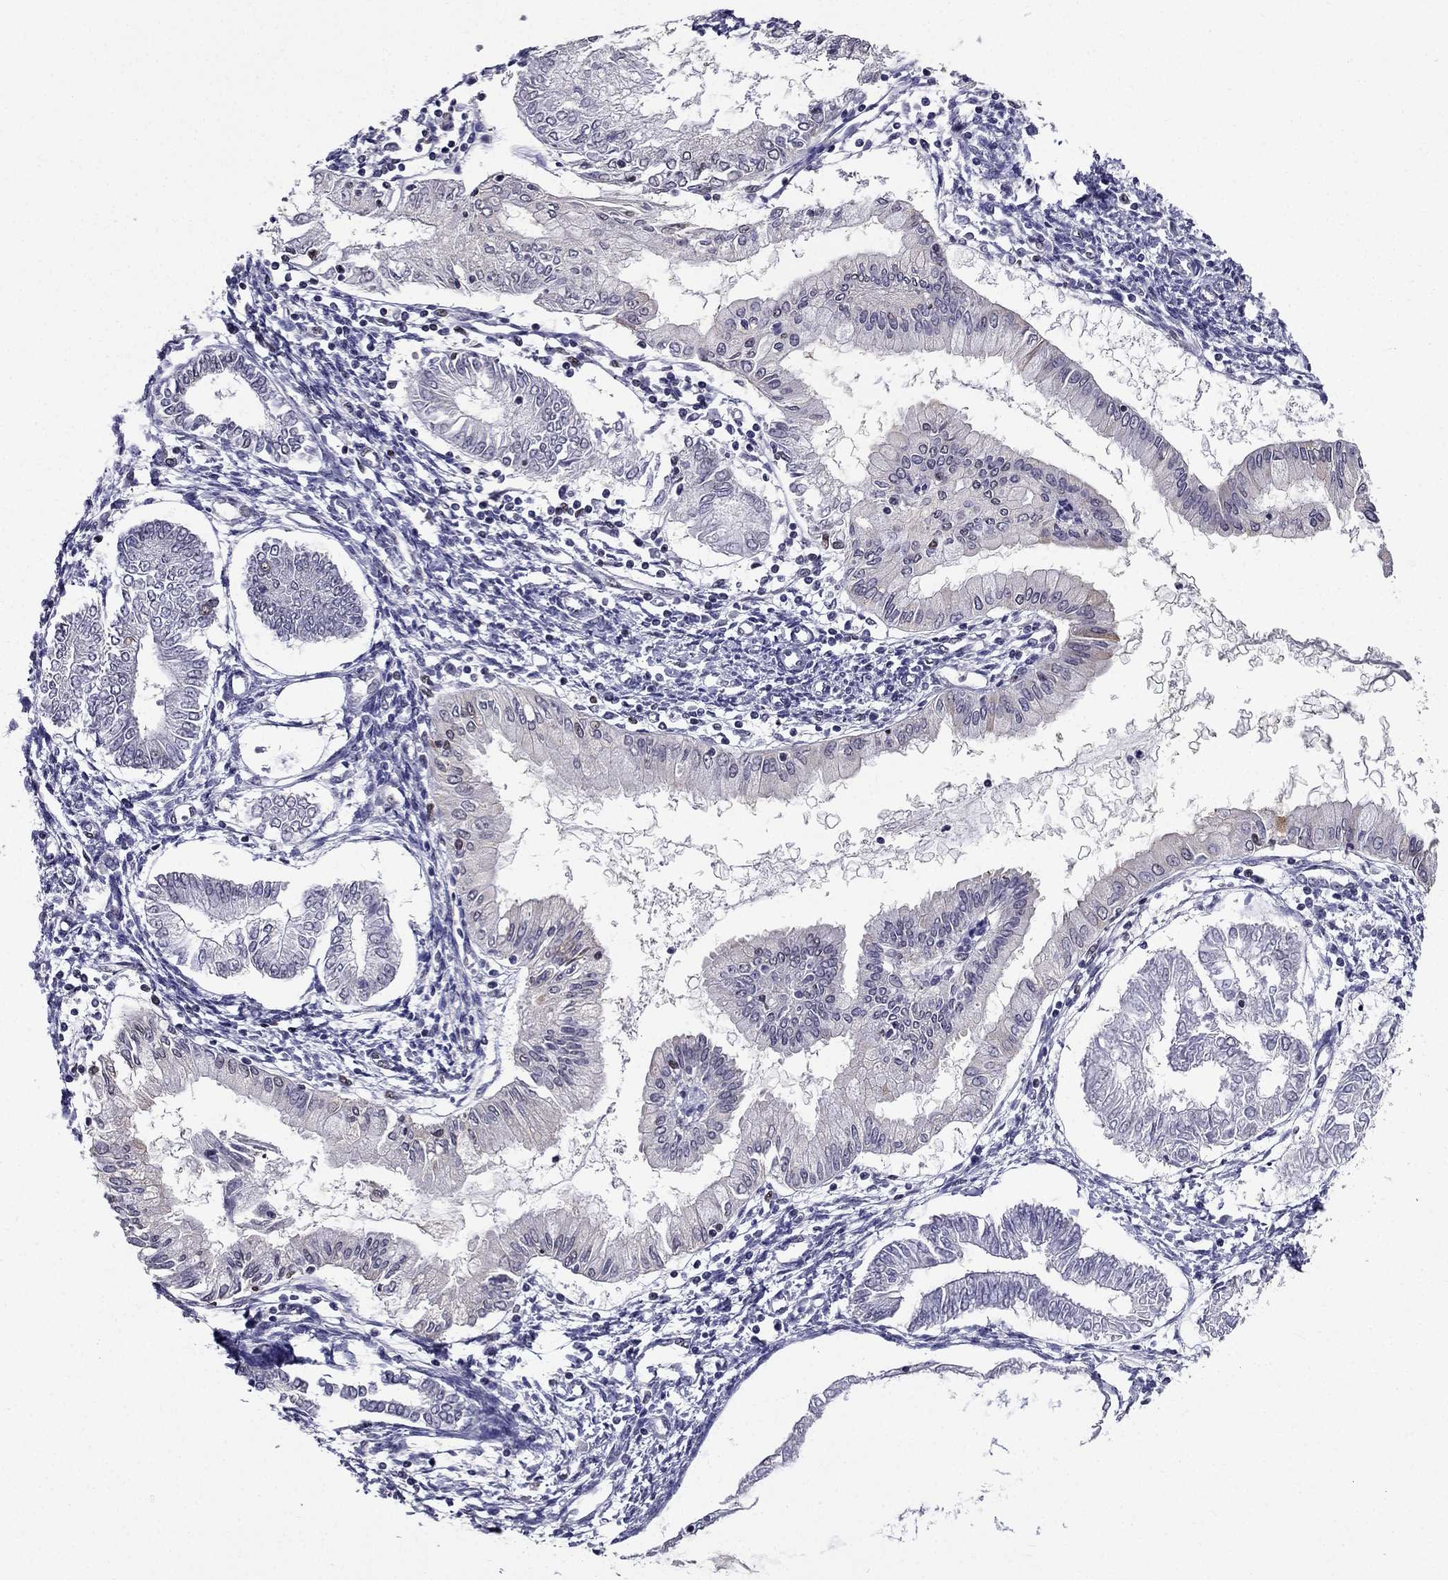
{"staining": {"intensity": "moderate", "quantity": "<25%", "location": "nuclear"}, "tissue": "endometrial cancer", "cell_type": "Tumor cells", "image_type": "cancer", "snomed": [{"axis": "morphology", "description": "Adenocarcinoma, NOS"}, {"axis": "topography", "description": "Endometrium"}], "caption": "Adenocarcinoma (endometrial) stained with a brown dye reveals moderate nuclear positive expression in about <25% of tumor cells.", "gene": "ZNF420", "patient": {"sex": "female", "age": 68}}